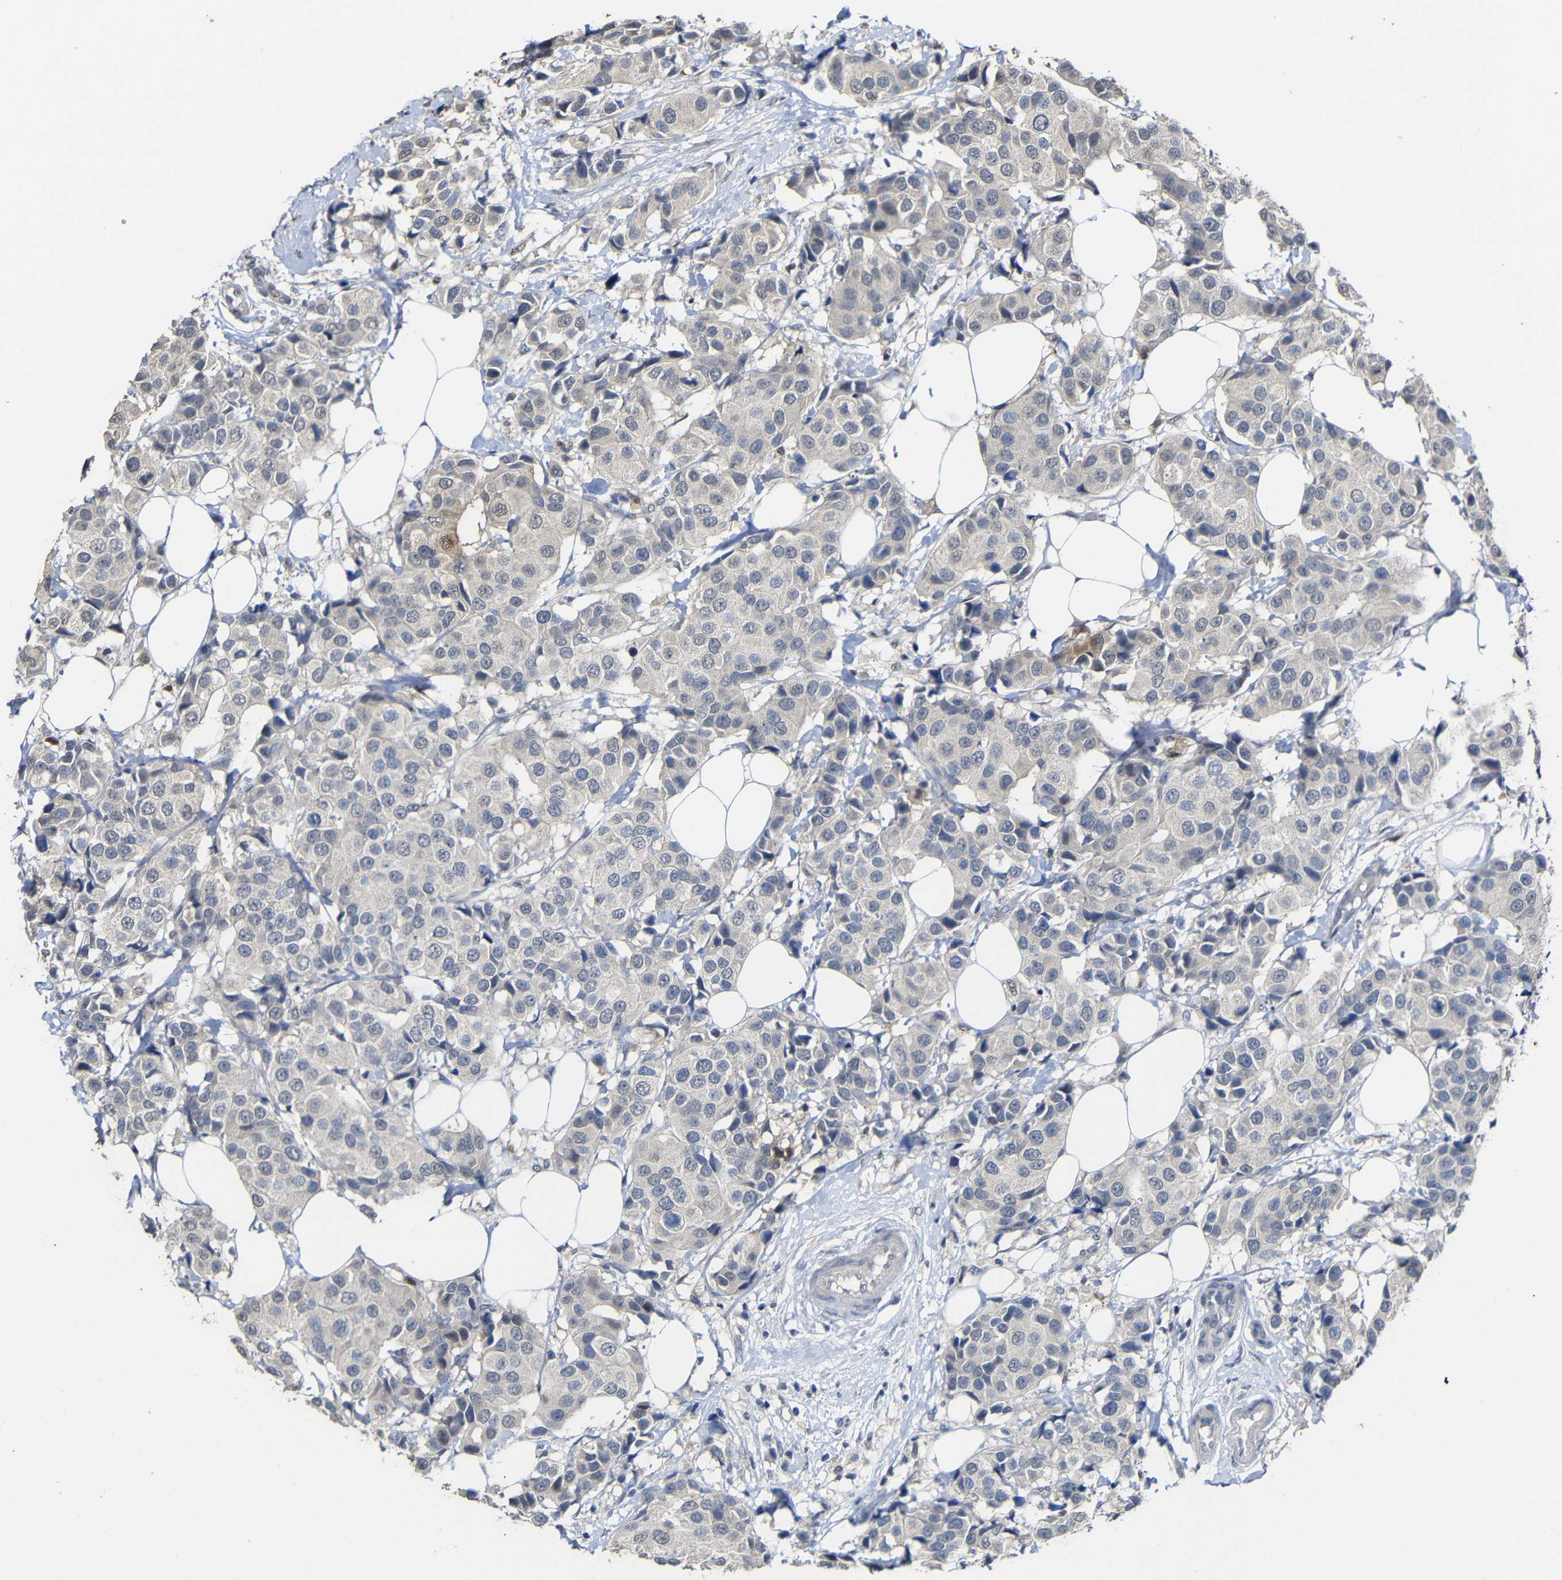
{"staining": {"intensity": "weak", "quantity": "<25%", "location": "cytoplasmic/membranous"}, "tissue": "breast cancer", "cell_type": "Tumor cells", "image_type": "cancer", "snomed": [{"axis": "morphology", "description": "Normal tissue, NOS"}, {"axis": "morphology", "description": "Duct carcinoma"}, {"axis": "topography", "description": "Breast"}], "caption": "An immunohistochemistry histopathology image of breast infiltrating ductal carcinoma is shown. There is no staining in tumor cells of breast infiltrating ductal carcinoma.", "gene": "ATG12", "patient": {"sex": "female", "age": 39}}